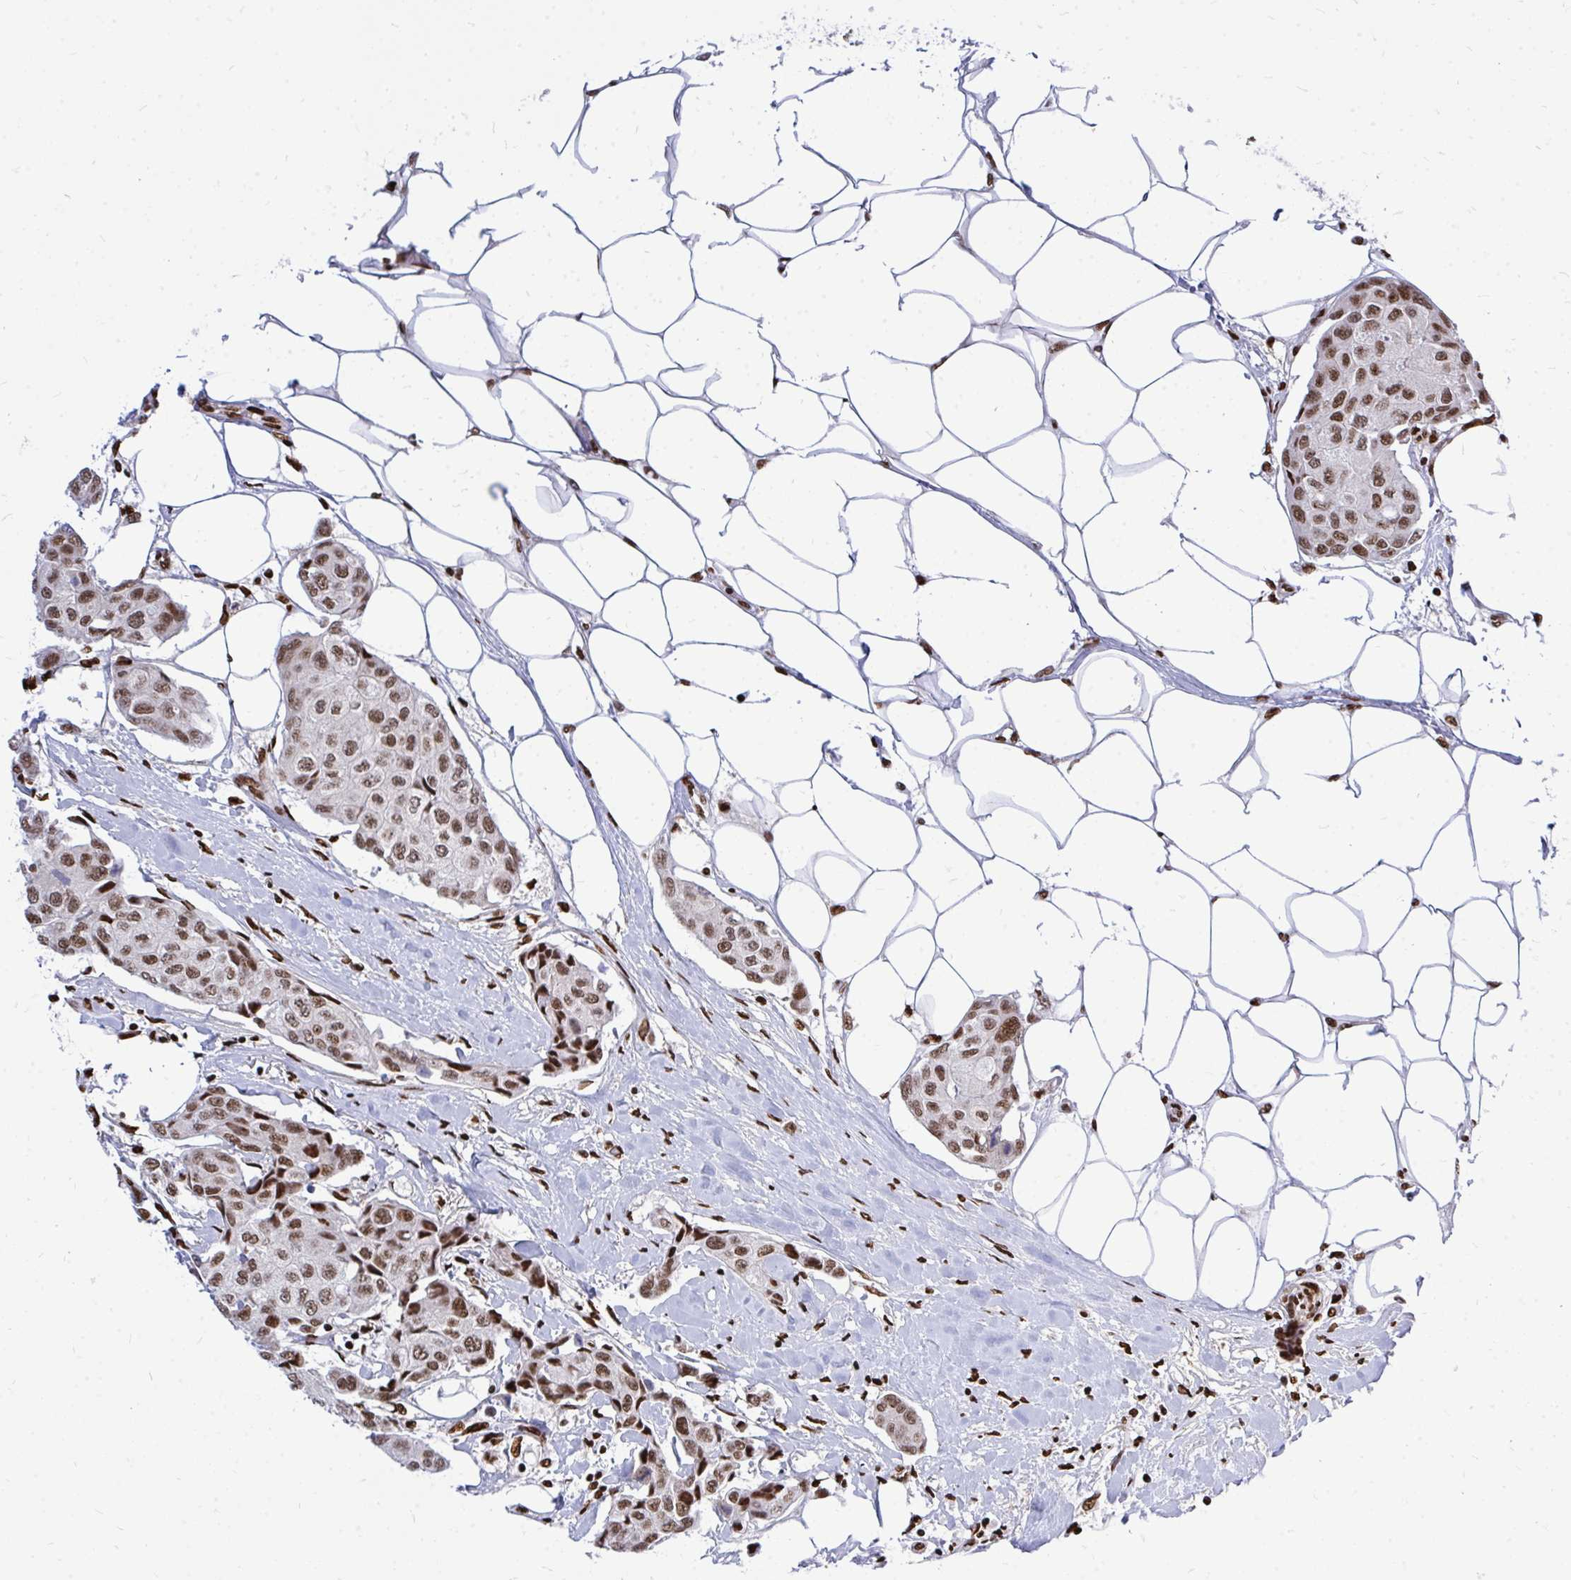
{"staining": {"intensity": "moderate", "quantity": ">75%", "location": "nuclear"}, "tissue": "breast cancer", "cell_type": "Tumor cells", "image_type": "cancer", "snomed": [{"axis": "morphology", "description": "Duct carcinoma"}, {"axis": "topography", "description": "Breast"}, {"axis": "topography", "description": "Lymph node"}], "caption": "A brown stain highlights moderate nuclear positivity of a protein in breast infiltrating ductal carcinoma tumor cells.", "gene": "TBL1Y", "patient": {"sex": "female", "age": 80}}